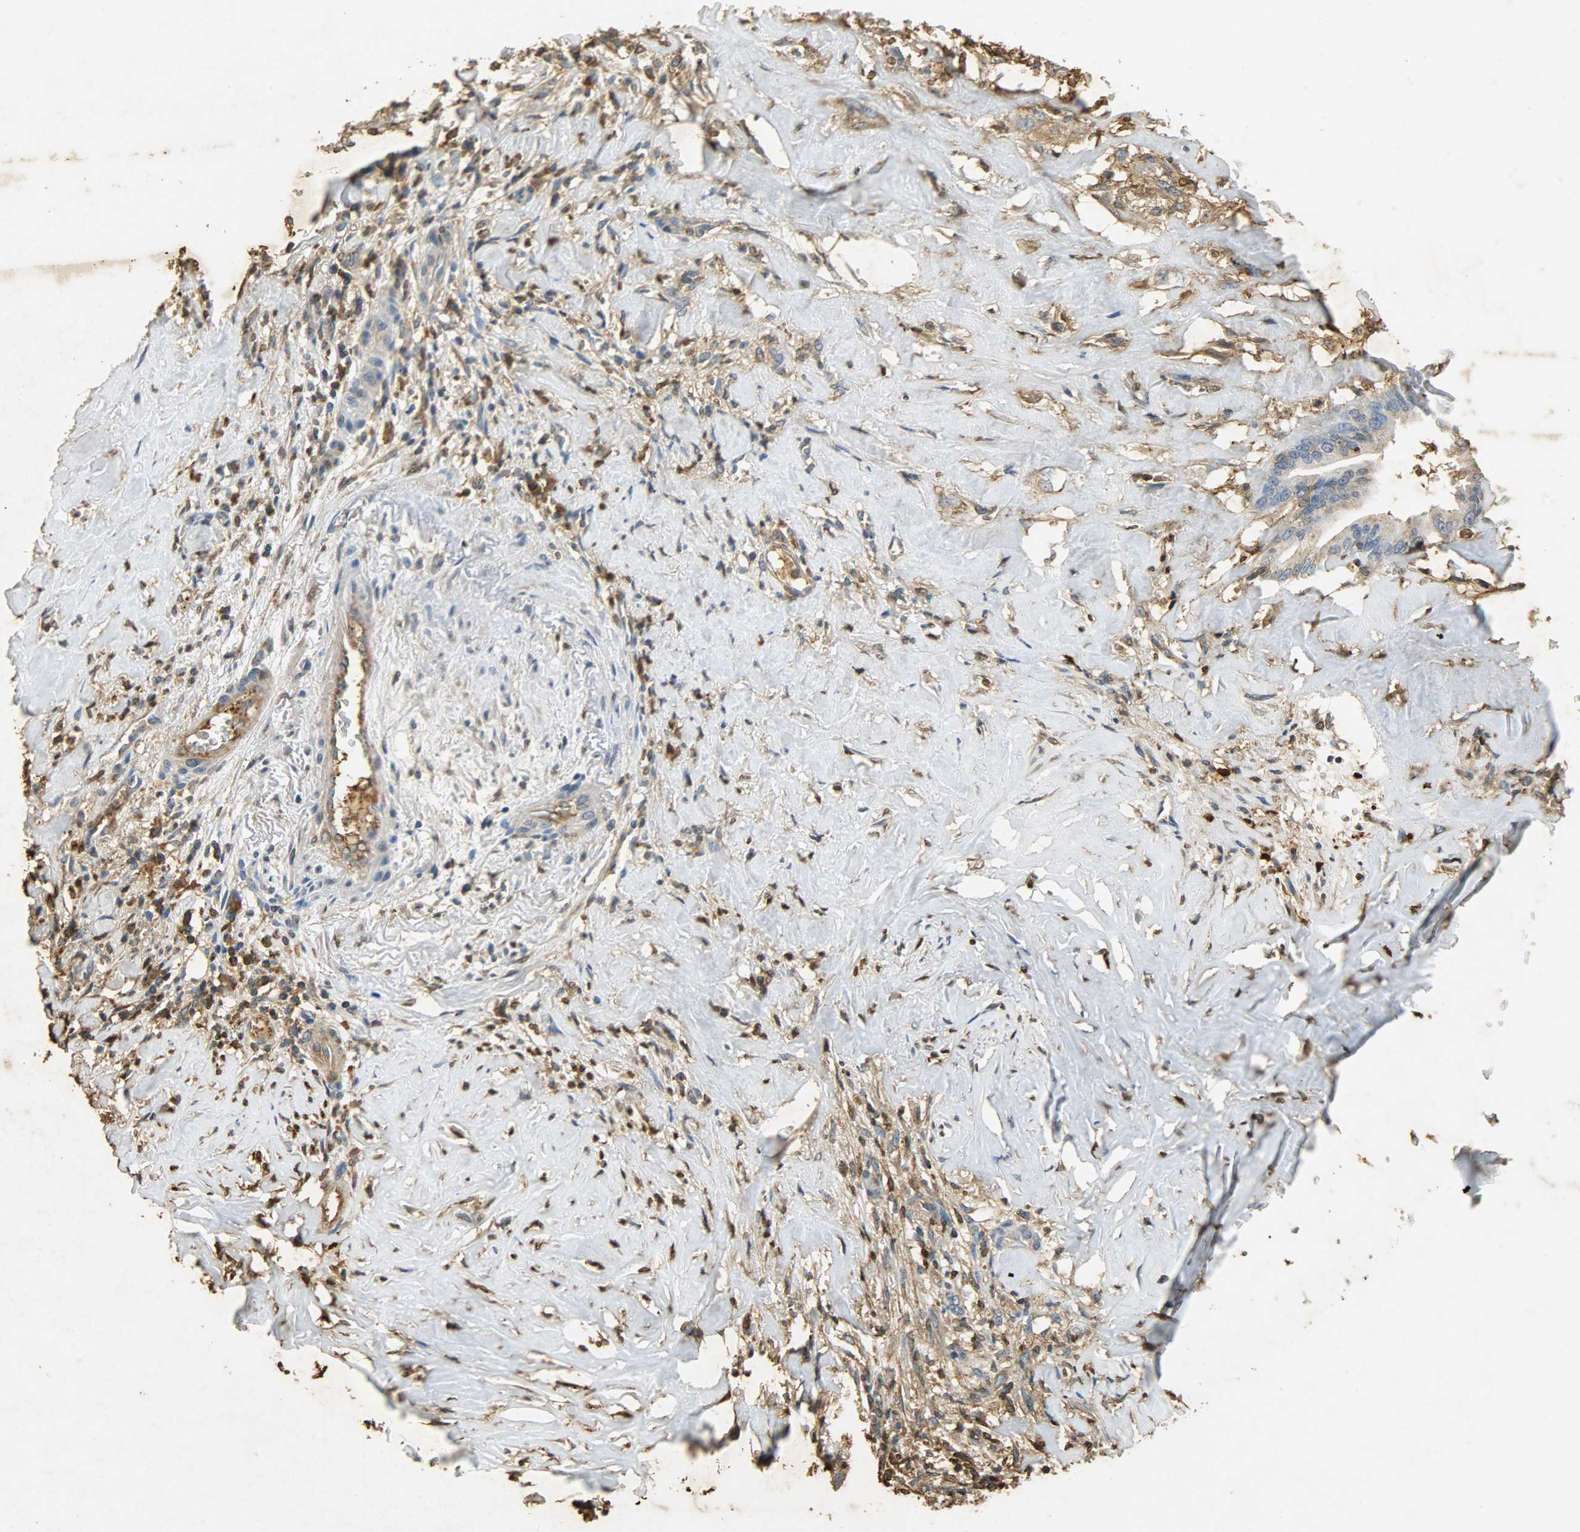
{"staining": {"intensity": "negative", "quantity": "none", "location": "none"}, "tissue": "liver cancer", "cell_type": "Tumor cells", "image_type": "cancer", "snomed": [{"axis": "morphology", "description": "Cholangiocarcinoma"}, {"axis": "topography", "description": "Liver"}], "caption": "This photomicrograph is of cholangiocarcinoma (liver) stained with immunohistochemistry to label a protein in brown with the nuclei are counter-stained blue. There is no positivity in tumor cells.", "gene": "ANXA6", "patient": {"sex": "female", "age": 67}}